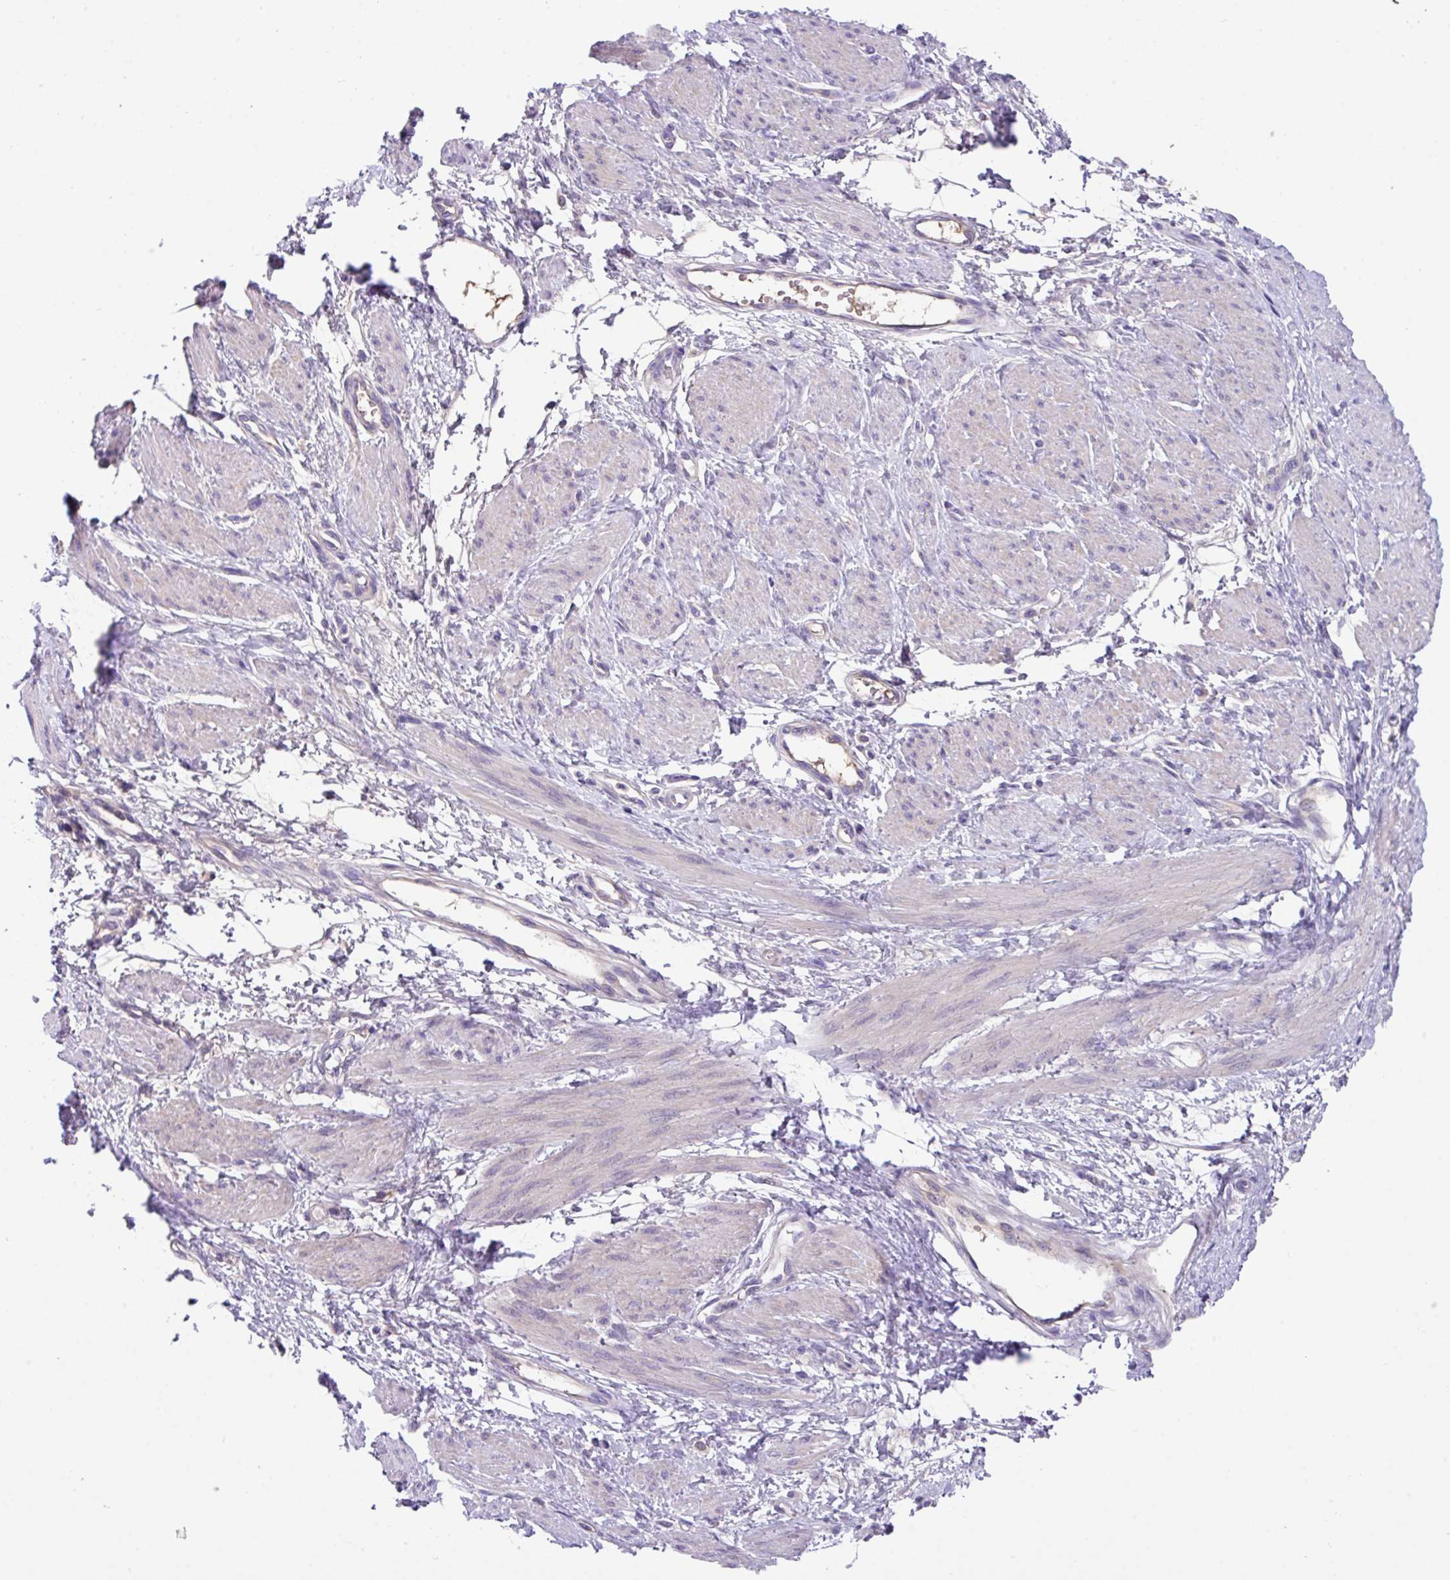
{"staining": {"intensity": "weak", "quantity": "<25%", "location": "cytoplasmic/membranous"}, "tissue": "smooth muscle", "cell_type": "Smooth muscle cells", "image_type": "normal", "snomed": [{"axis": "morphology", "description": "Normal tissue, NOS"}, {"axis": "topography", "description": "Smooth muscle"}, {"axis": "topography", "description": "Uterus"}], "caption": "This image is of unremarkable smooth muscle stained with immunohistochemistry (IHC) to label a protein in brown with the nuclei are counter-stained blue. There is no expression in smooth muscle cells.", "gene": "DNAL1", "patient": {"sex": "female", "age": 39}}